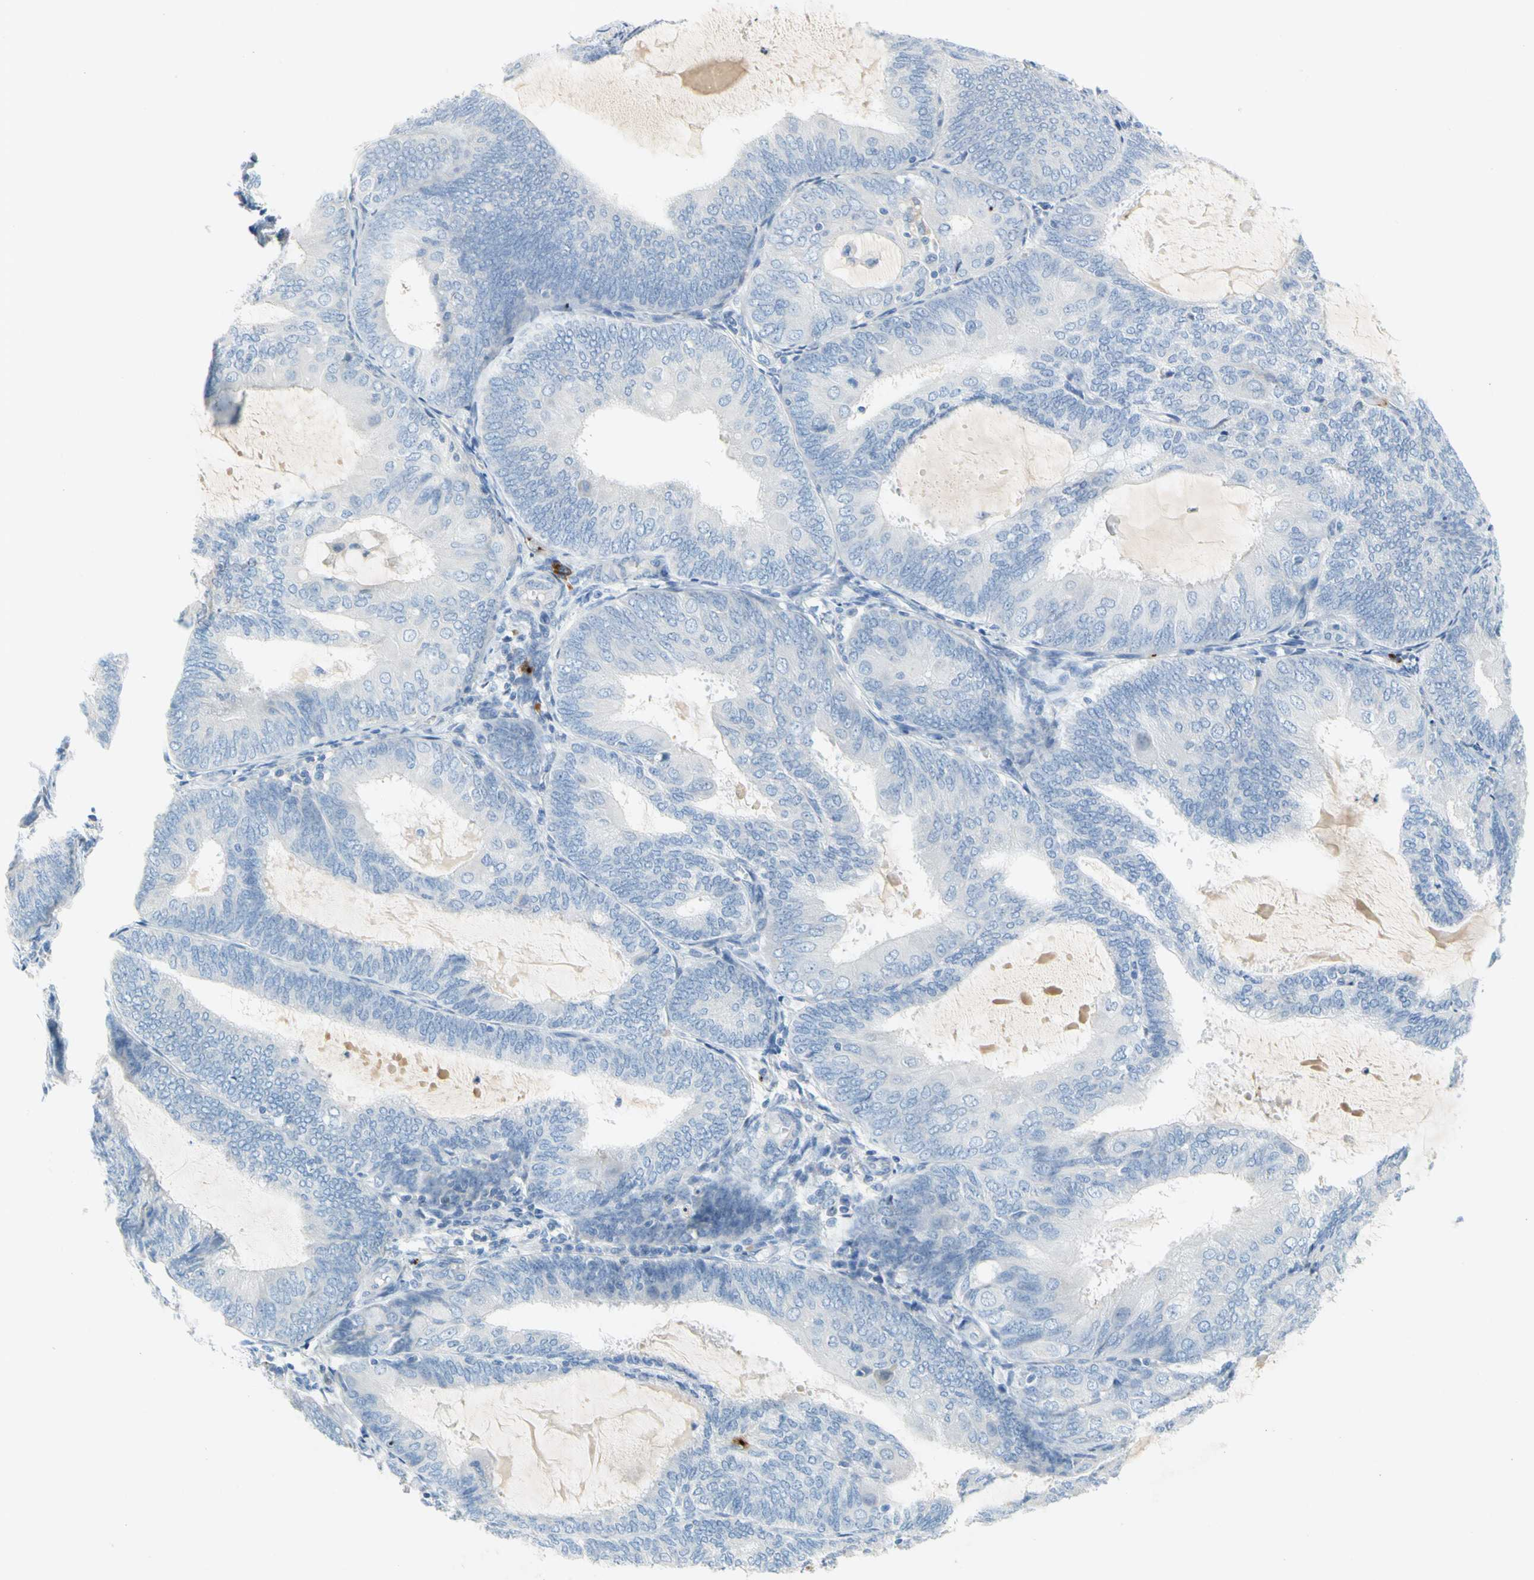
{"staining": {"intensity": "negative", "quantity": "none", "location": "none"}, "tissue": "endometrial cancer", "cell_type": "Tumor cells", "image_type": "cancer", "snomed": [{"axis": "morphology", "description": "Adenocarcinoma, NOS"}, {"axis": "topography", "description": "Endometrium"}], "caption": "The photomicrograph demonstrates no staining of tumor cells in endometrial cancer. (DAB IHC with hematoxylin counter stain).", "gene": "PPBP", "patient": {"sex": "female", "age": 81}}